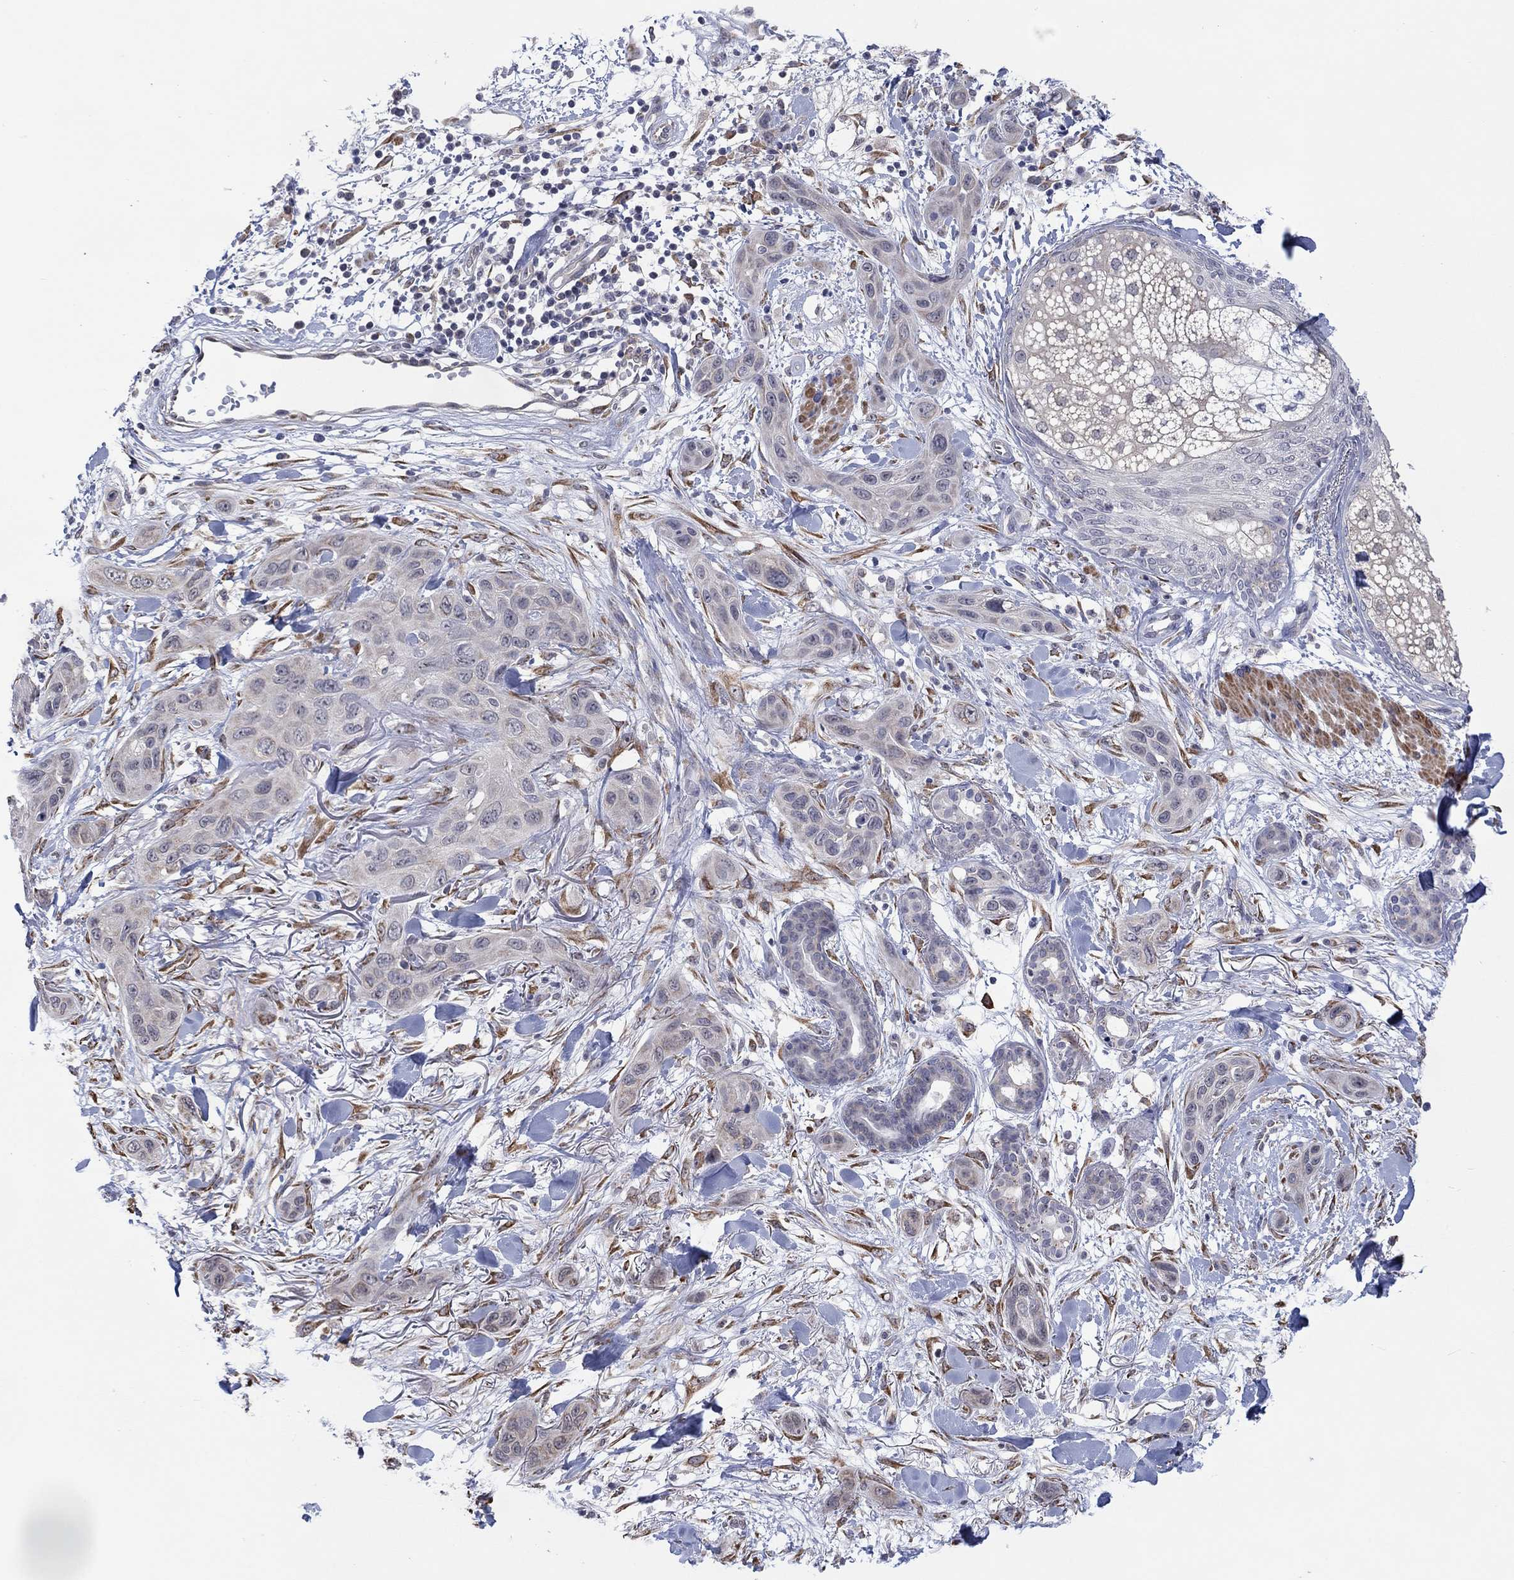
{"staining": {"intensity": "negative", "quantity": "none", "location": "none"}, "tissue": "skin cancer", "cell_type": "Tumor cells", "image_type": "cancer", "snomed": [{"axis": "morphology", "description": "Squamous cell carcinoma, NOS"}, {"axis": "topography", "description": "Skin"}], "caption": "Human skin squamous cell carcinoma stained for a protein using immunohistochemistry (IHC) exhibits no positivity in tumor cells.", "gene": "MTRFR", "patient": {"sex": "male", "age": 78}}